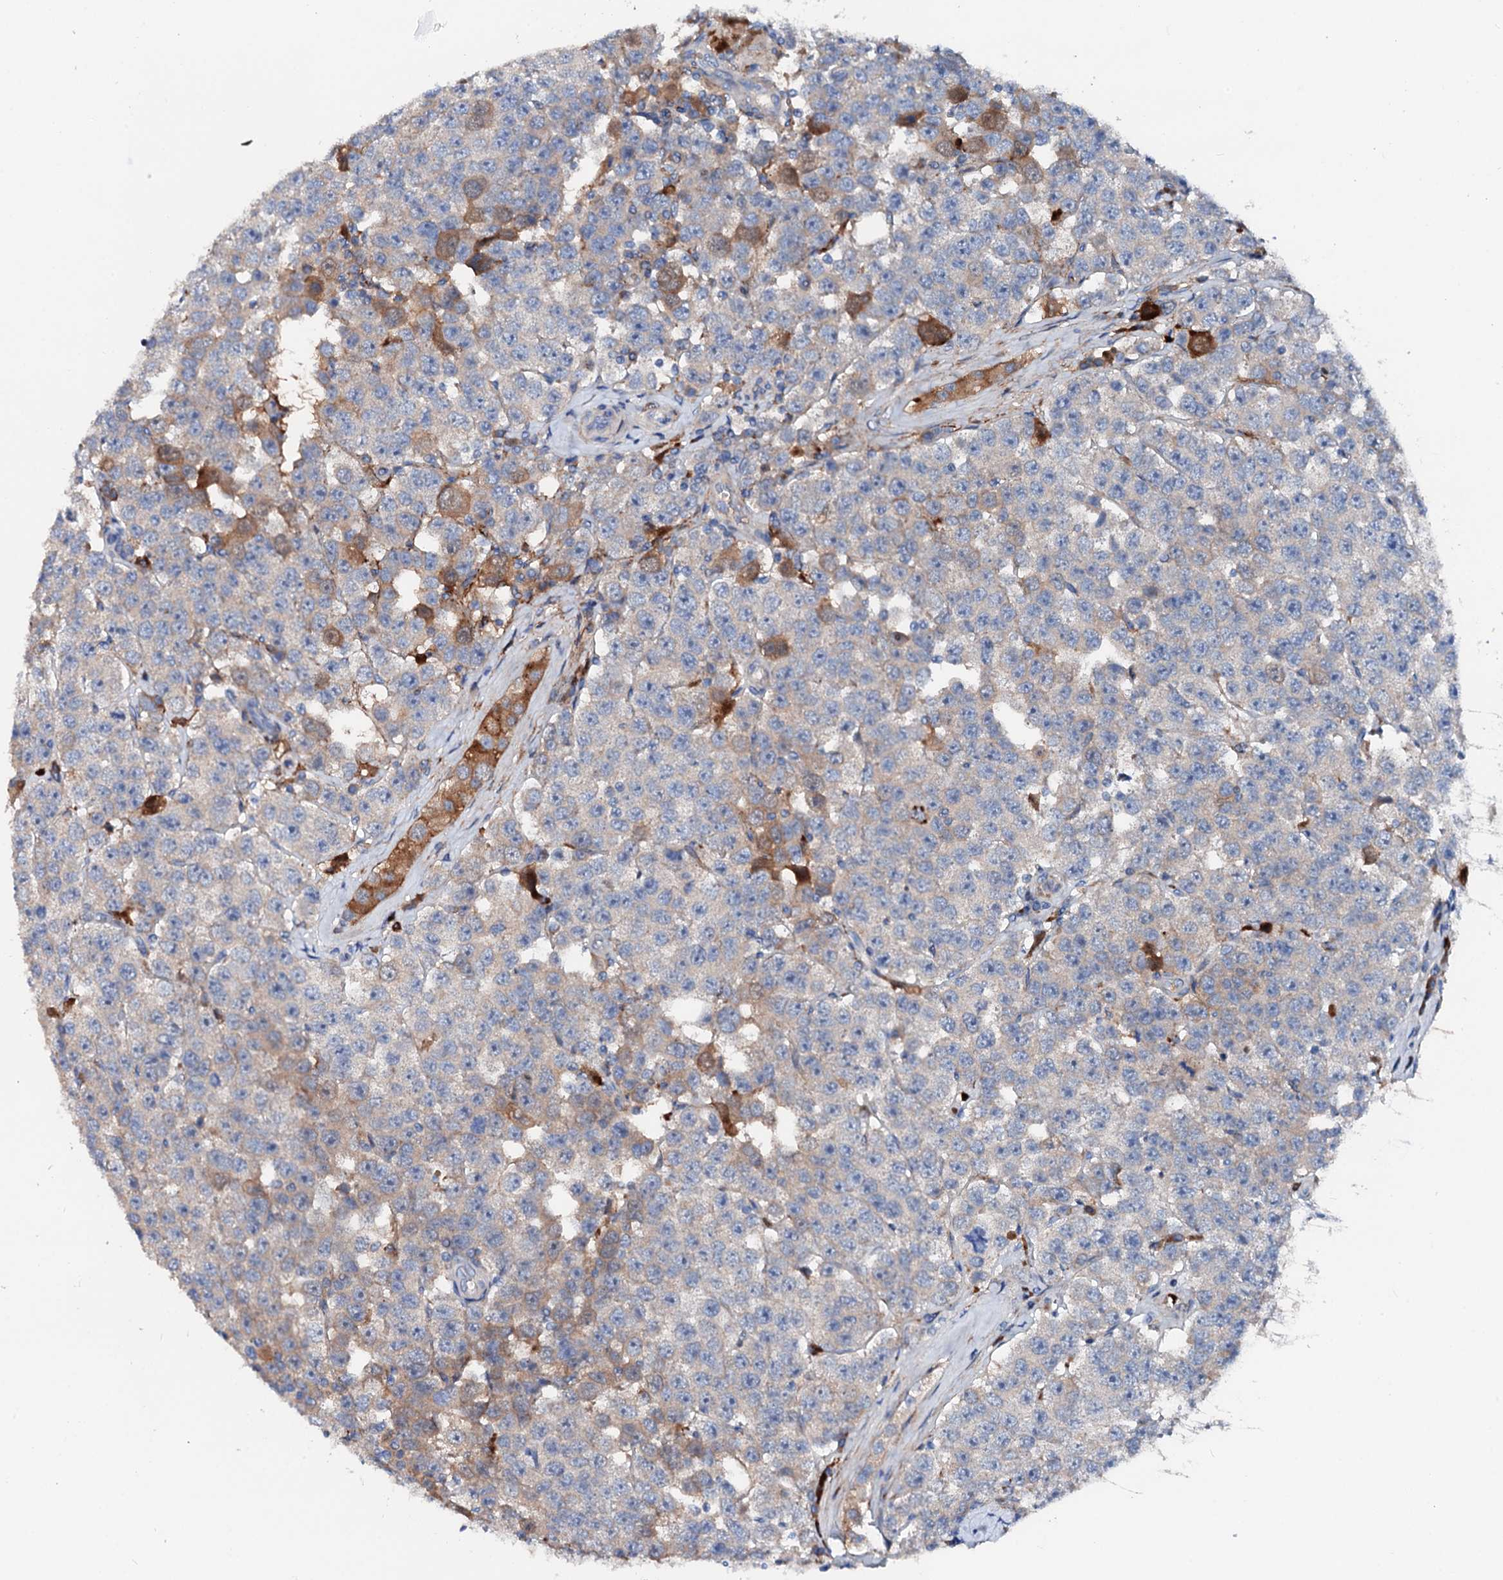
{"staining": {"intensity": "moderate", "quantity": "<25%", "location": "cytoplasmic/membranous"}, "tissue": "testis cancer", "cell_type": "Tumor cells", "image_type": "cancer", "snomed": [{"axis": "morphology", "description": "Seminoma, NOS"}, {"axis": "topography", "description": "Testis"}], "caption": "High-power microscopy captured an IHC image of testis cancer, revealing moderate cytoplasmic/membranous expression in approximately <25% of tumor cells.", "gene": "SLC10A7", "patient": {"sex": "male", "age": 28}}